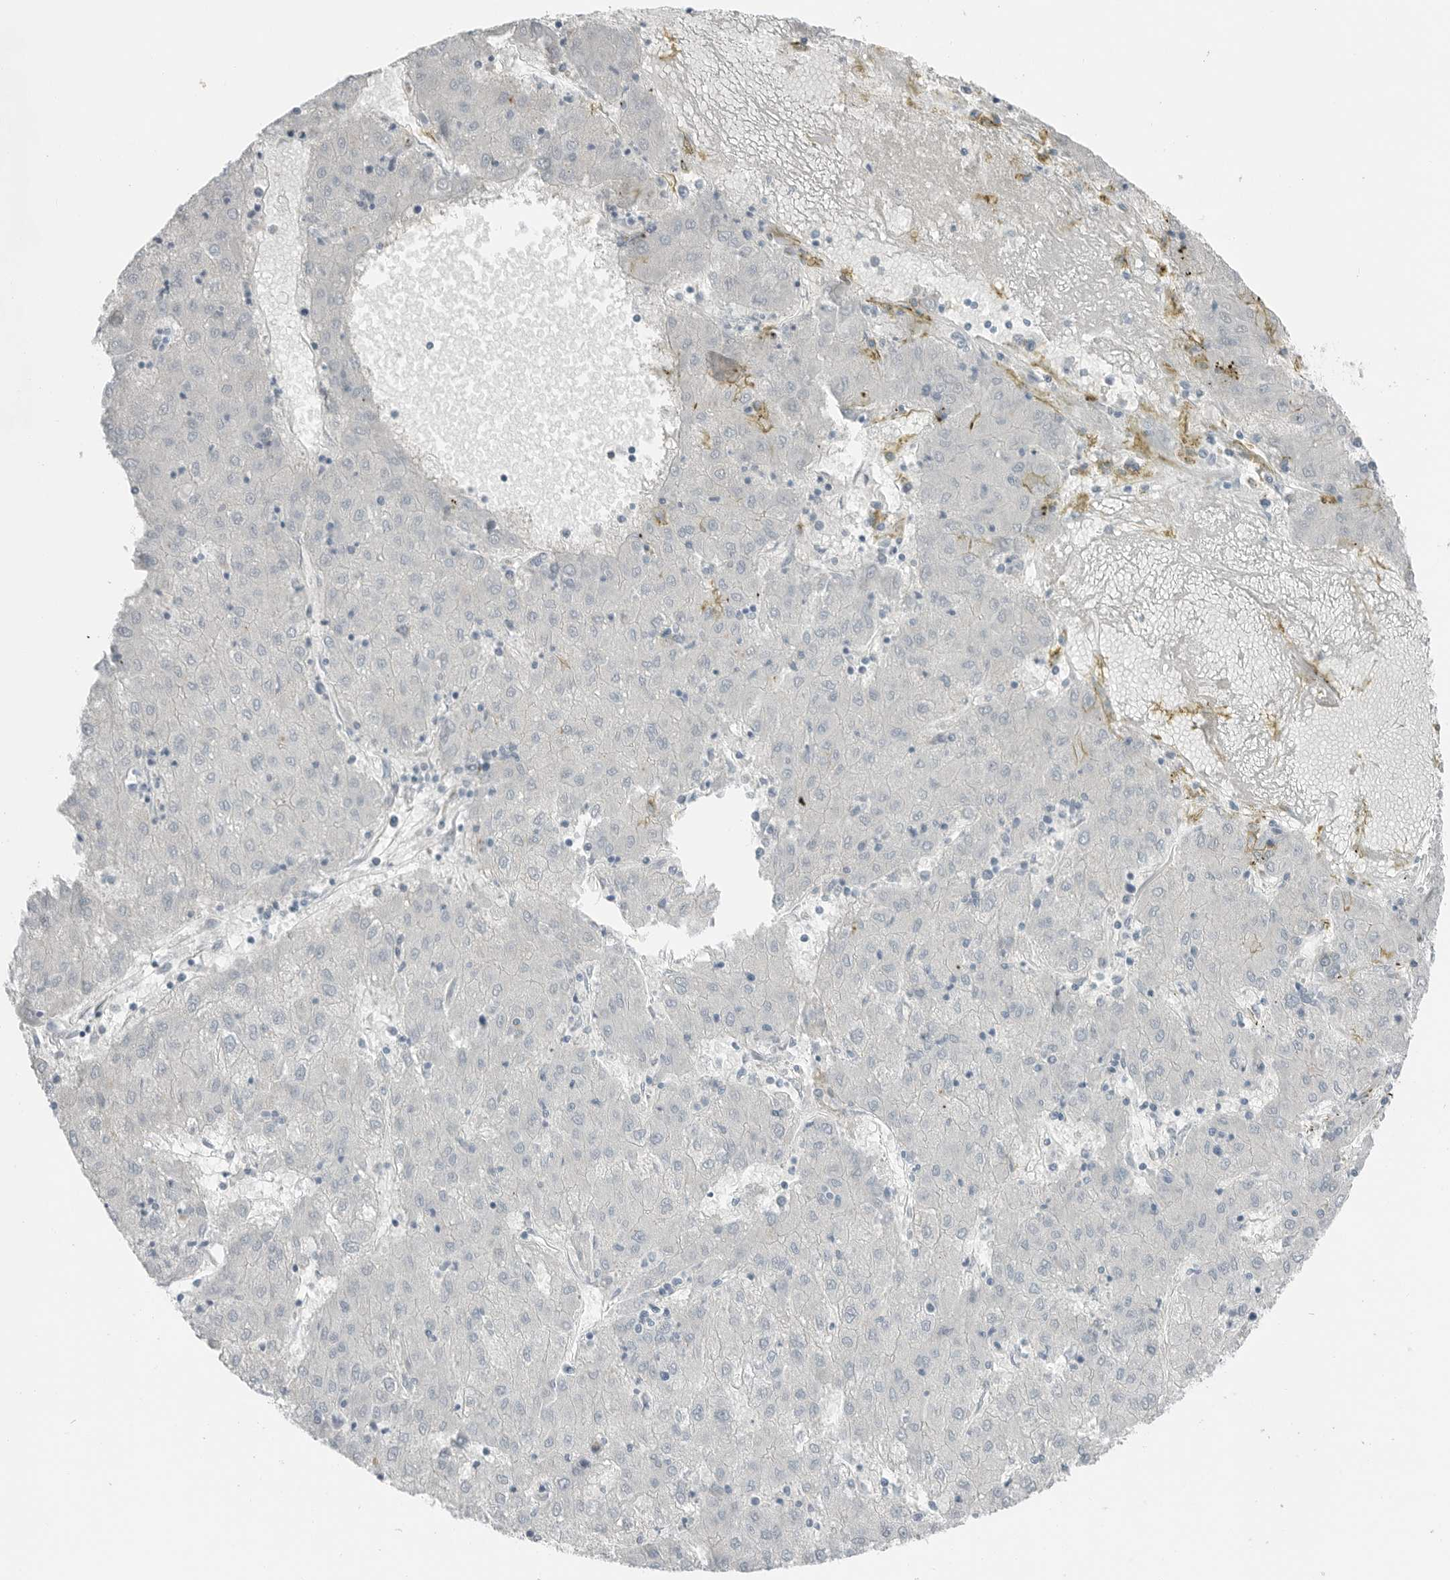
{"staining": {"intensity": "negative", "quantity": "none", "location": "none"}, "tissue": "liver cancer", "cell_type": "Tumor cells", "image_type": "cancer", "snomed": [{"axis": "morphology", "description": "Carcinoma, Hepatocellular, NOS"}, {"axis": "topography", "description": "Liver"}], "caption": "The immunohistochemistry image has no significant expression in tumor cells of liver cancer tissue.", "gene": "SERPINB7", "patient": {"sex": "male", "age": 72}}